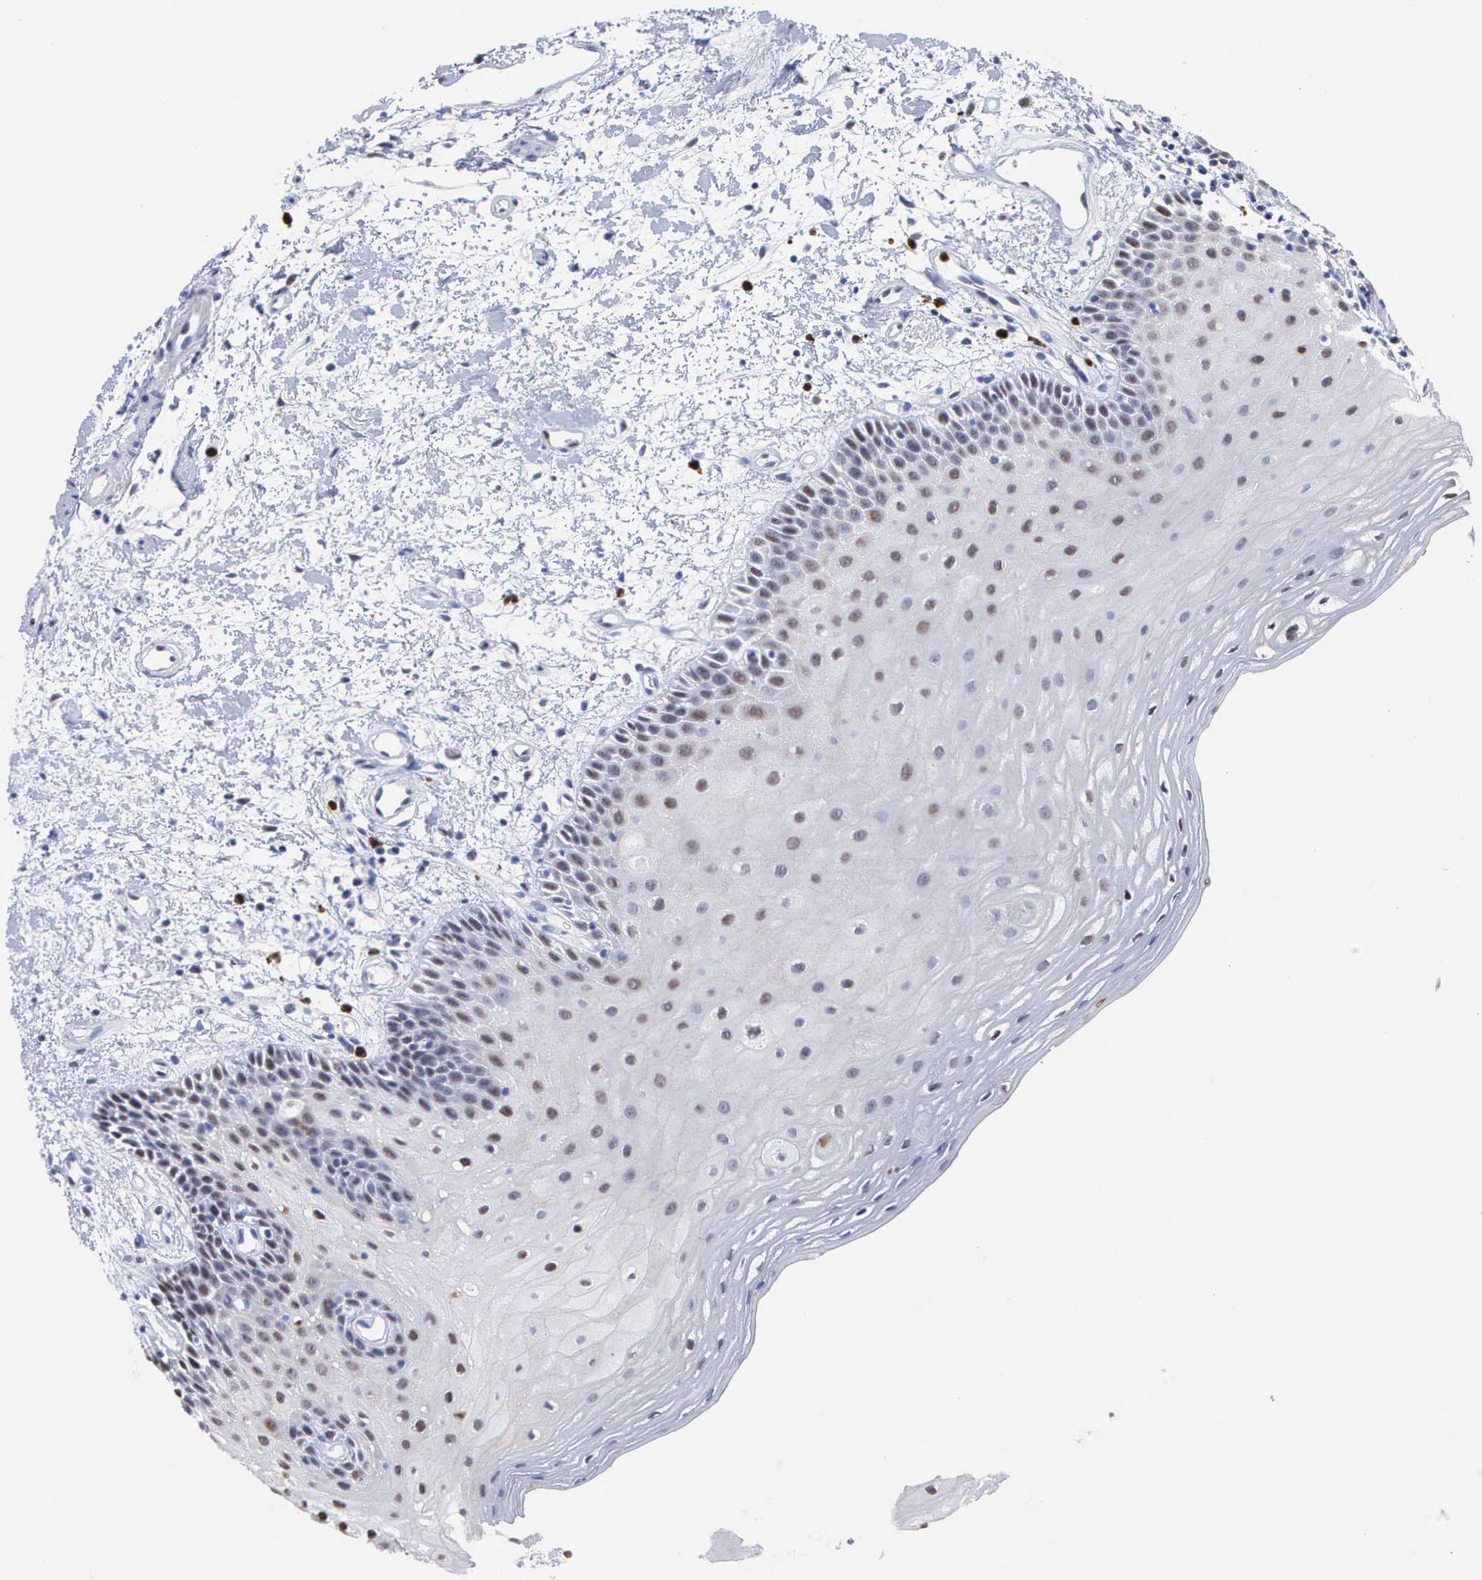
{"staining": {"intensity": "negative", "quantity": "none", "location": "none"}, "tissue": "oral mucosa", "cell_type": "Squamous epithelial cells", "image_type": "normal", "snomed": [{"axis": "morphology", "description": "Normal tissue, NOS"}, {"axis": "topography", "description": "Oral tissue"}], "caption": "High power microscopy photomicrograph of an immunohistochemistry (IHC) photomicrograph of unremarkable oral mucosa, revealing no significant positivity in squamous epithelial cells. Nuclei are stained in blue.", "gene": "SPIN3", "patient": {"sex": "female", "age": 79}}